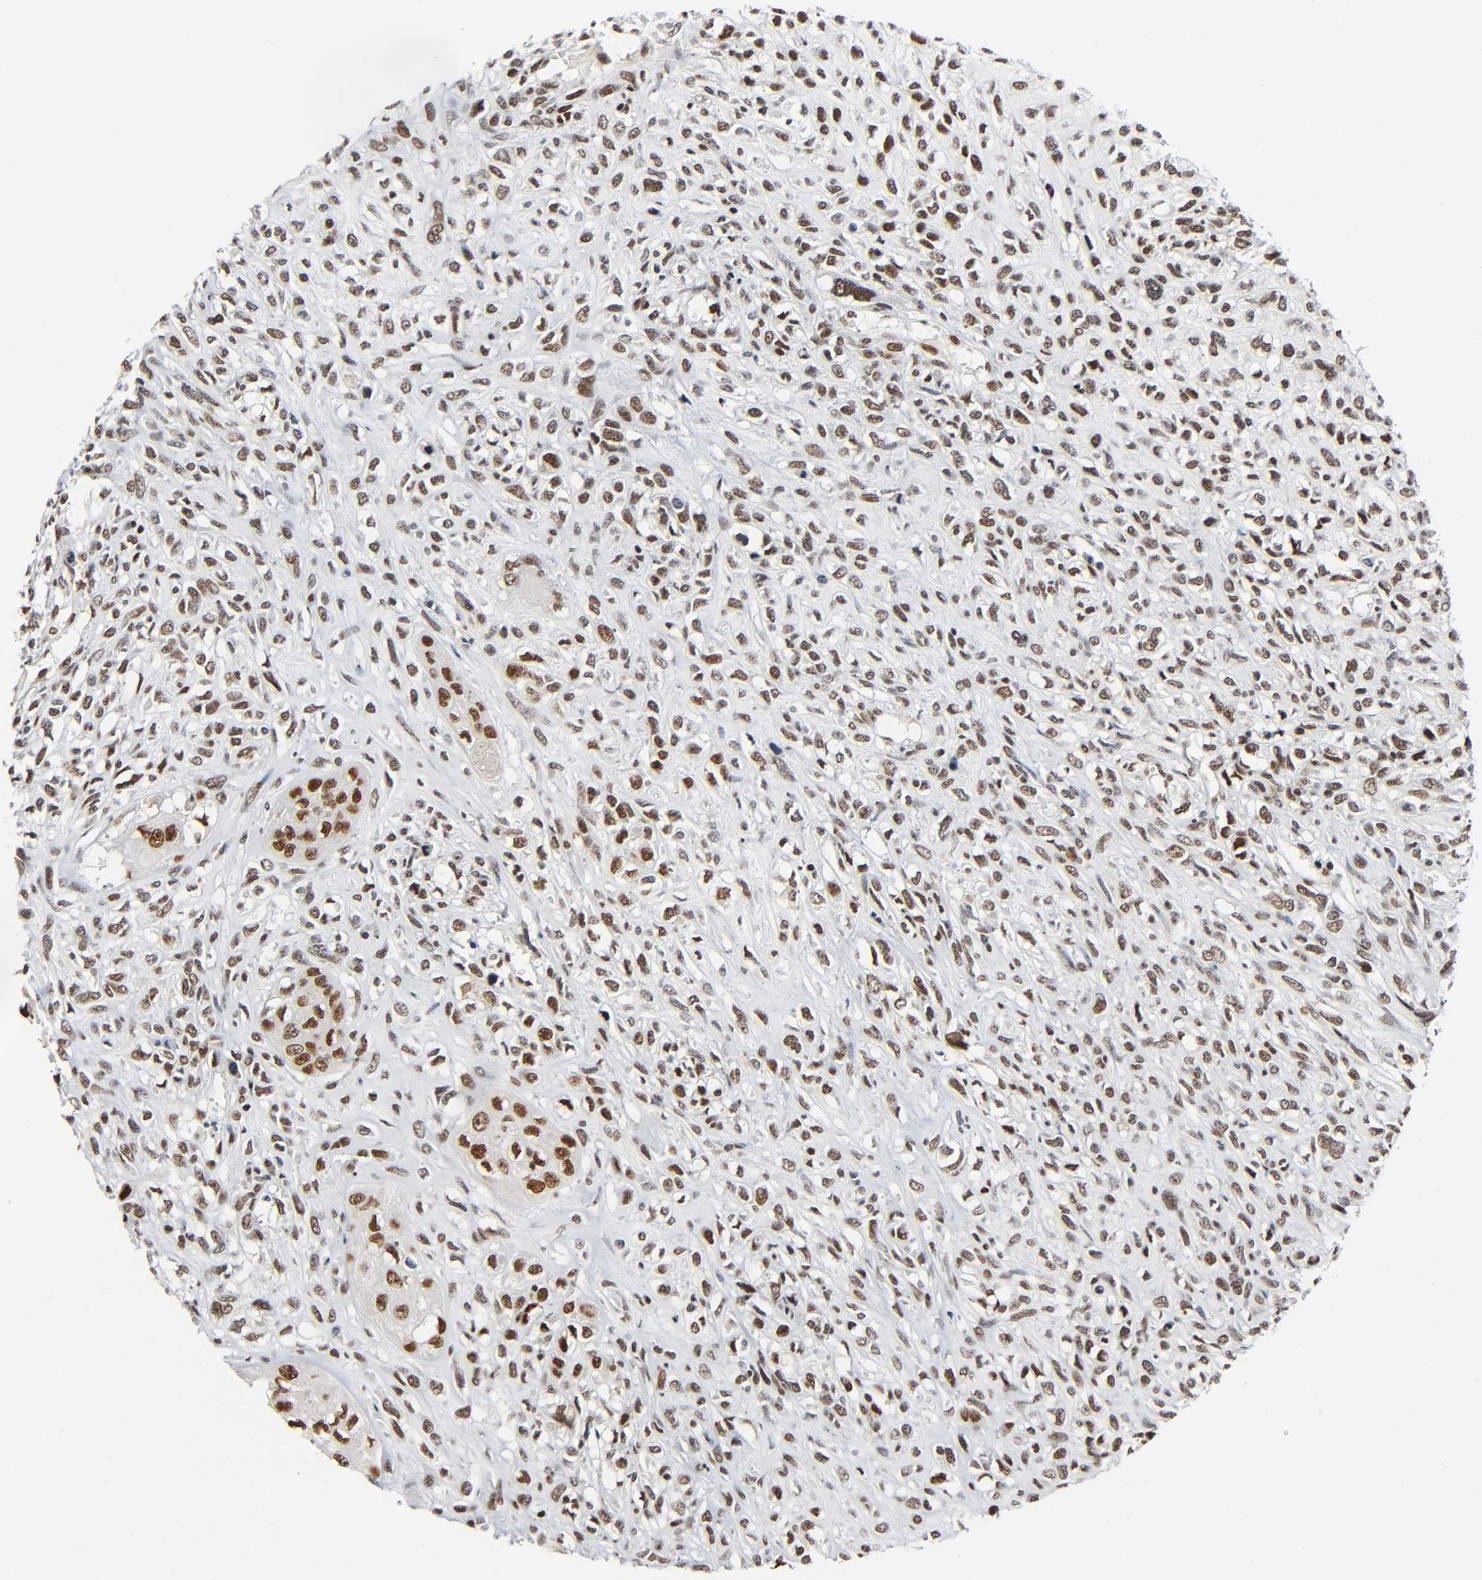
{"staining": {"intensity": "strong", "quantity": ">75%", "location": "nuclear"}, "tissue": "head and neck cancer", "cell_type": "Tumor cells", "image_type": "cancer", "snomed": [{"axis": "morphology", "description": "Necrosis, NOS"}, {"axis": "morphology", "description": "Neoplasm, malignant, NOS"}, {"axis": "topography", "description": "Salivary gland"}, {"axis": "topography", "description": "Head-Neck"}], "caption": "Immunohistochemical staining of human head and neck malignant neoplasm exhibits strong nuclear protein expression in approximately >75% of tumor cells.", "gene": "CDK9", "patient": {"sex": "male", "age": 43}}